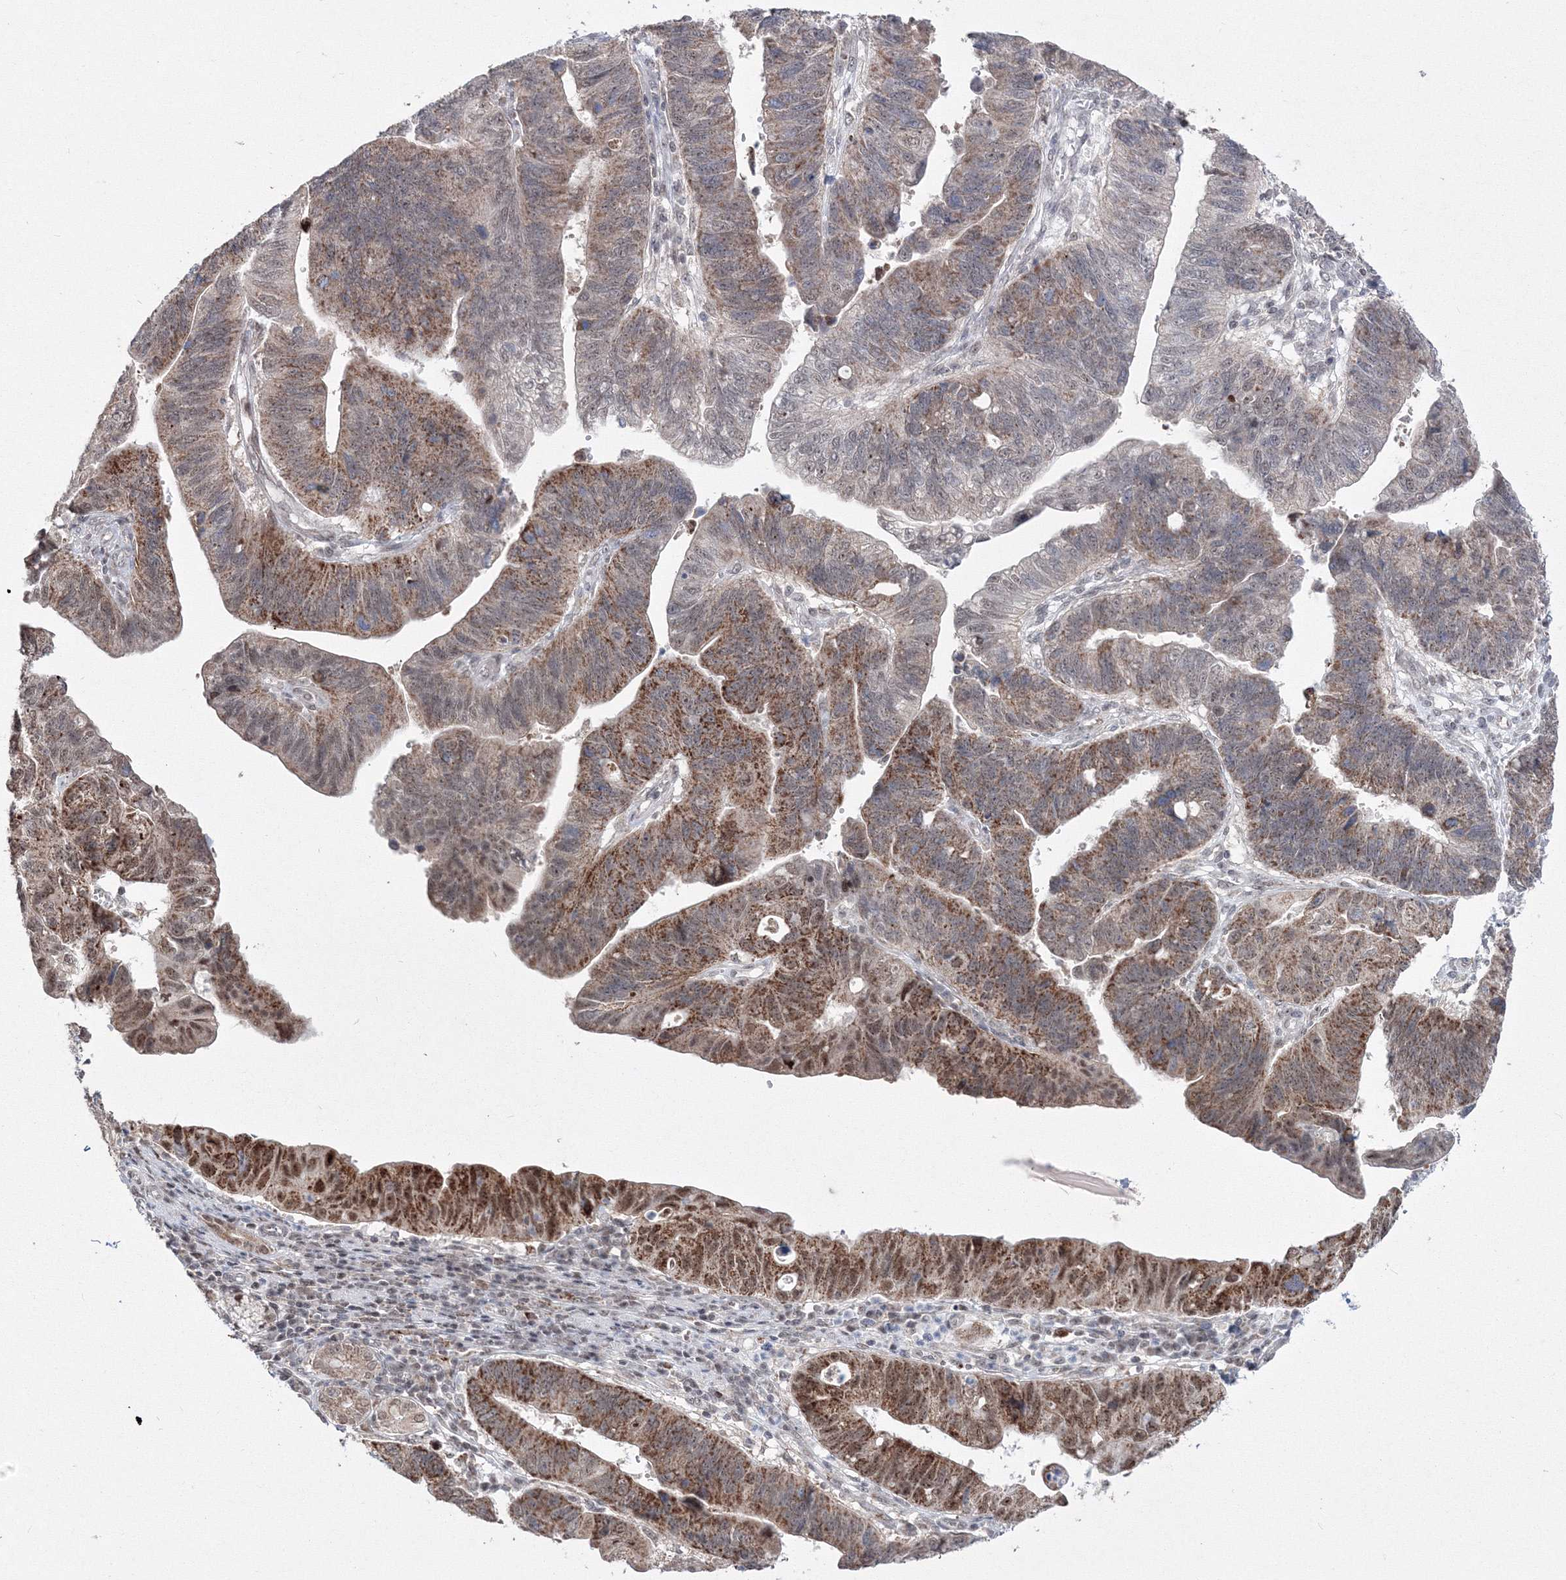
{"staining": {"intensity": "strong", "quantity": "25%-75%", "location": "cytoplasmic/membranous"}, "tissue": "stomach cancer", "cell_type": "Tumor cells", "image_type": "cancer", "snomed": [{"axis": "morphology", "description": "Adenocarcinoma, NOS"}, {"axis": "topography", "description": "Stomach"}], "caption": "This is an image of immunohistochemistry (IHC) staining of adenocarcinoma (stomach), which shows strong expression in the cytoplasmic/membranous of tumor cells.", "gene": "GRSF1", "patient": {"sex": "male", "age": 59}}